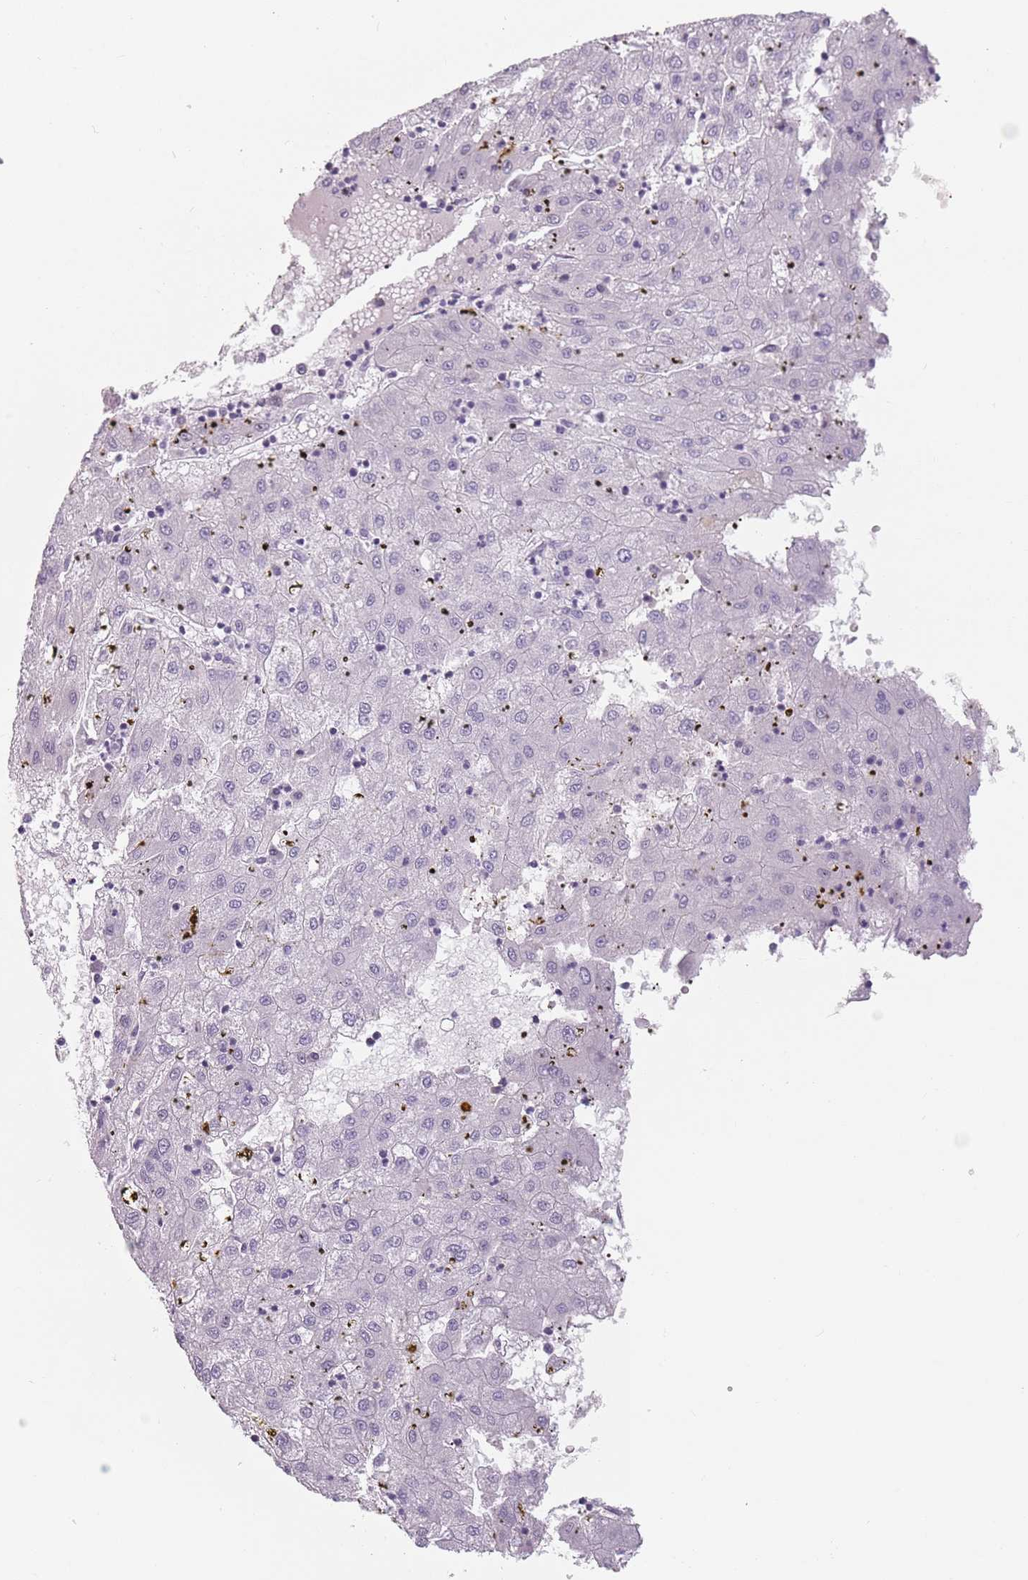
{"staining": {"intensity": "negative", "quantity": "none", "location": "none"}, "tissue": "liver cancer", "cell_type": "Tumor cells", "image_type": "cancer", "snomed": [{"axis": "morphology", "description": "Carcinoma, Hepatocellular, NOS"}, {"axis": "topography", "description": "Liver"}], "caption": "Tumor cells are negative for brown protein staining in liver cancer.", "gene": "CEP19", "patient": {"sex": "male", "age": 72}}